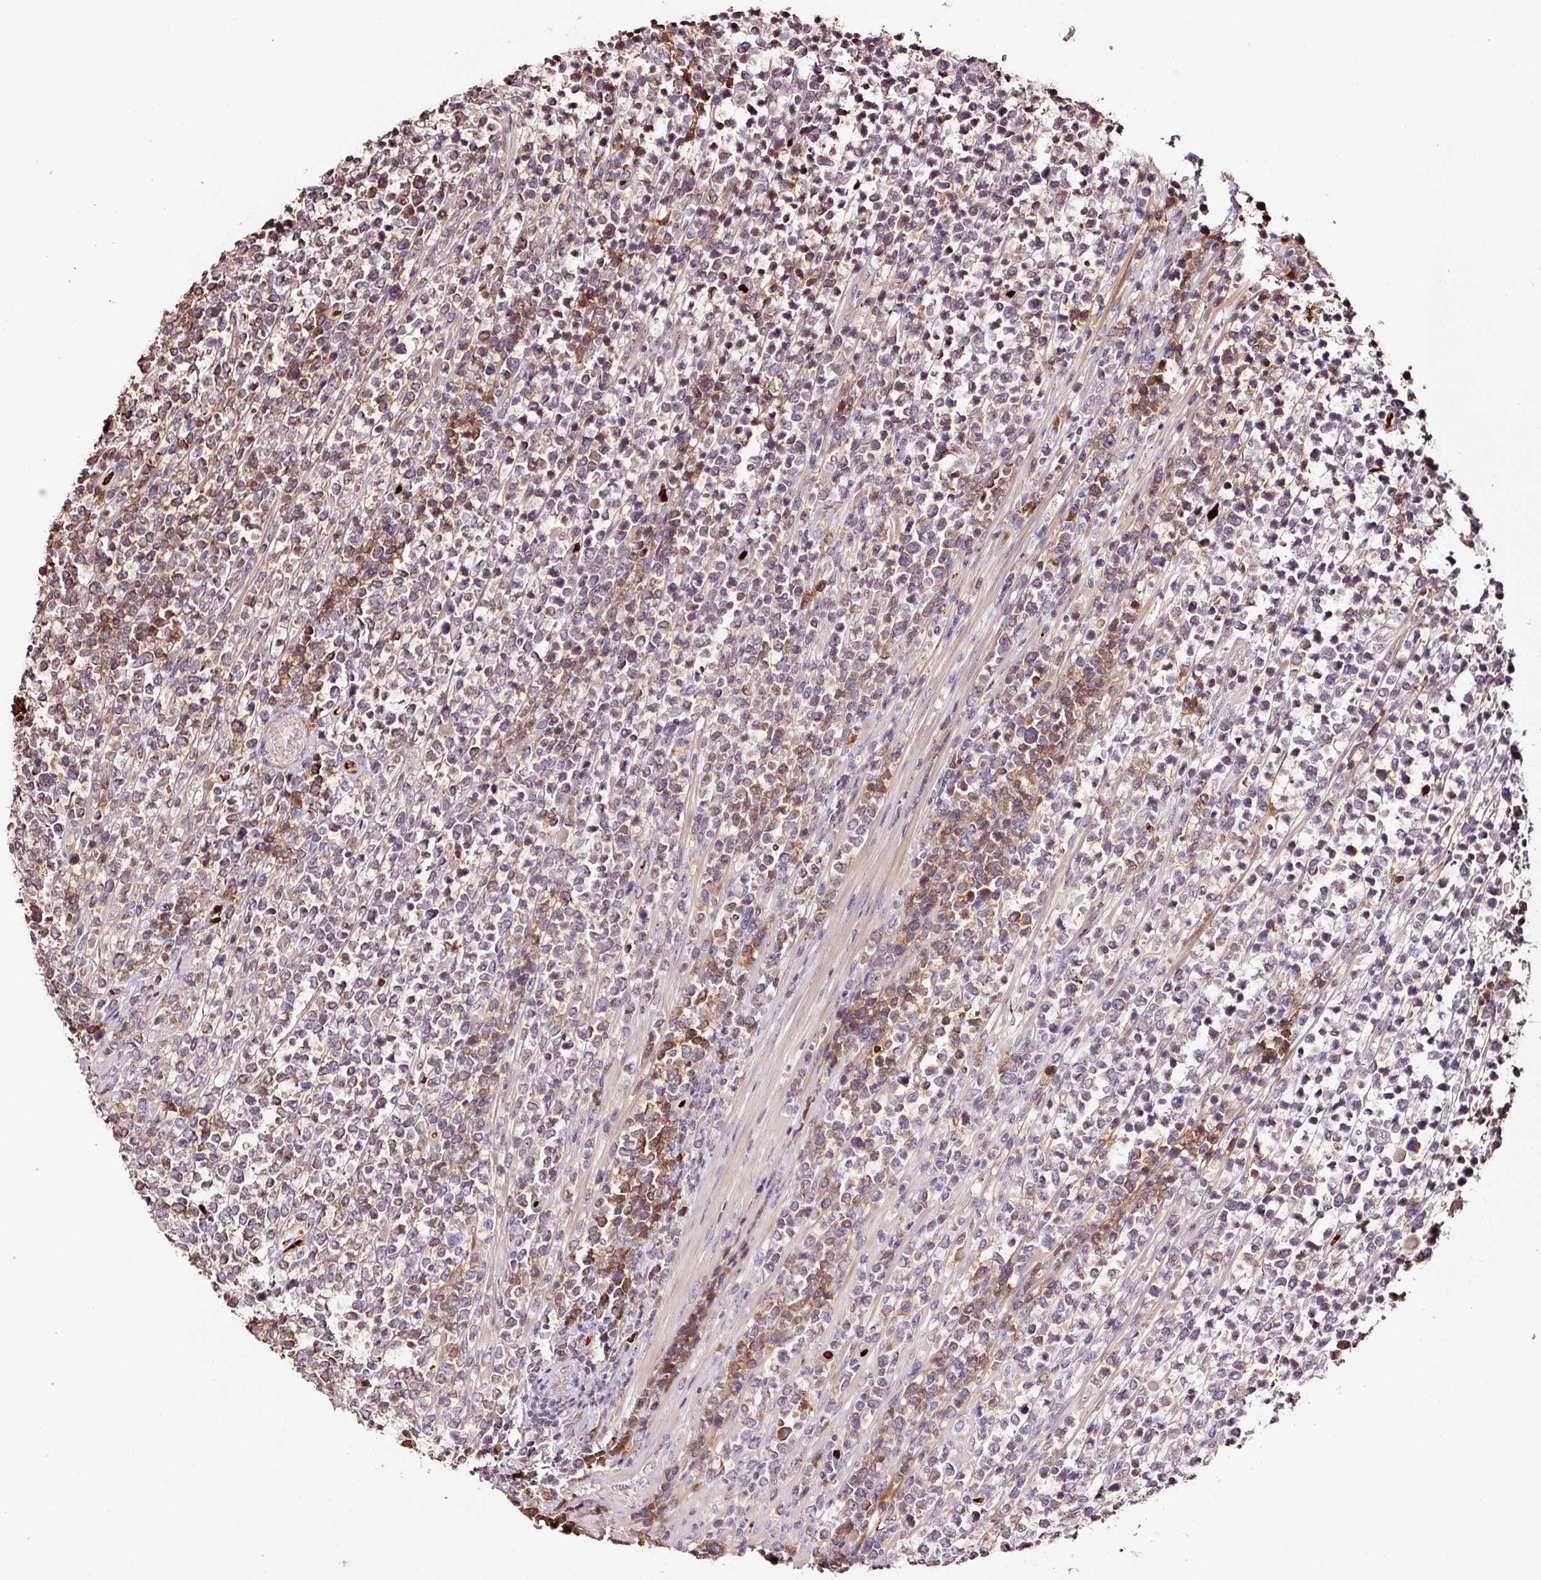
{"staining": {"intensity": "moderate", "quantity": "25%-75%", "location": "cytoplasmic/membranous"}, "tissue": "lymphoma", "cell_type": "Tumor cells", "image_type": "cancer", "snomed": [{"axis": "morphology", "description": "Malignant lymphoma, non-Hodgkin's type, High grade"}, {"axis": "topography", "description": "Soft tissue"}], "caption": "This histopathology image shows IHC staining of lymphoma, with medium moderate cytoplasmic/membranous positivity in approximately 25%-75% of tumor cells.", "gene": "PGLYRP2", "patient": {"sex": "female", "age": 56}}